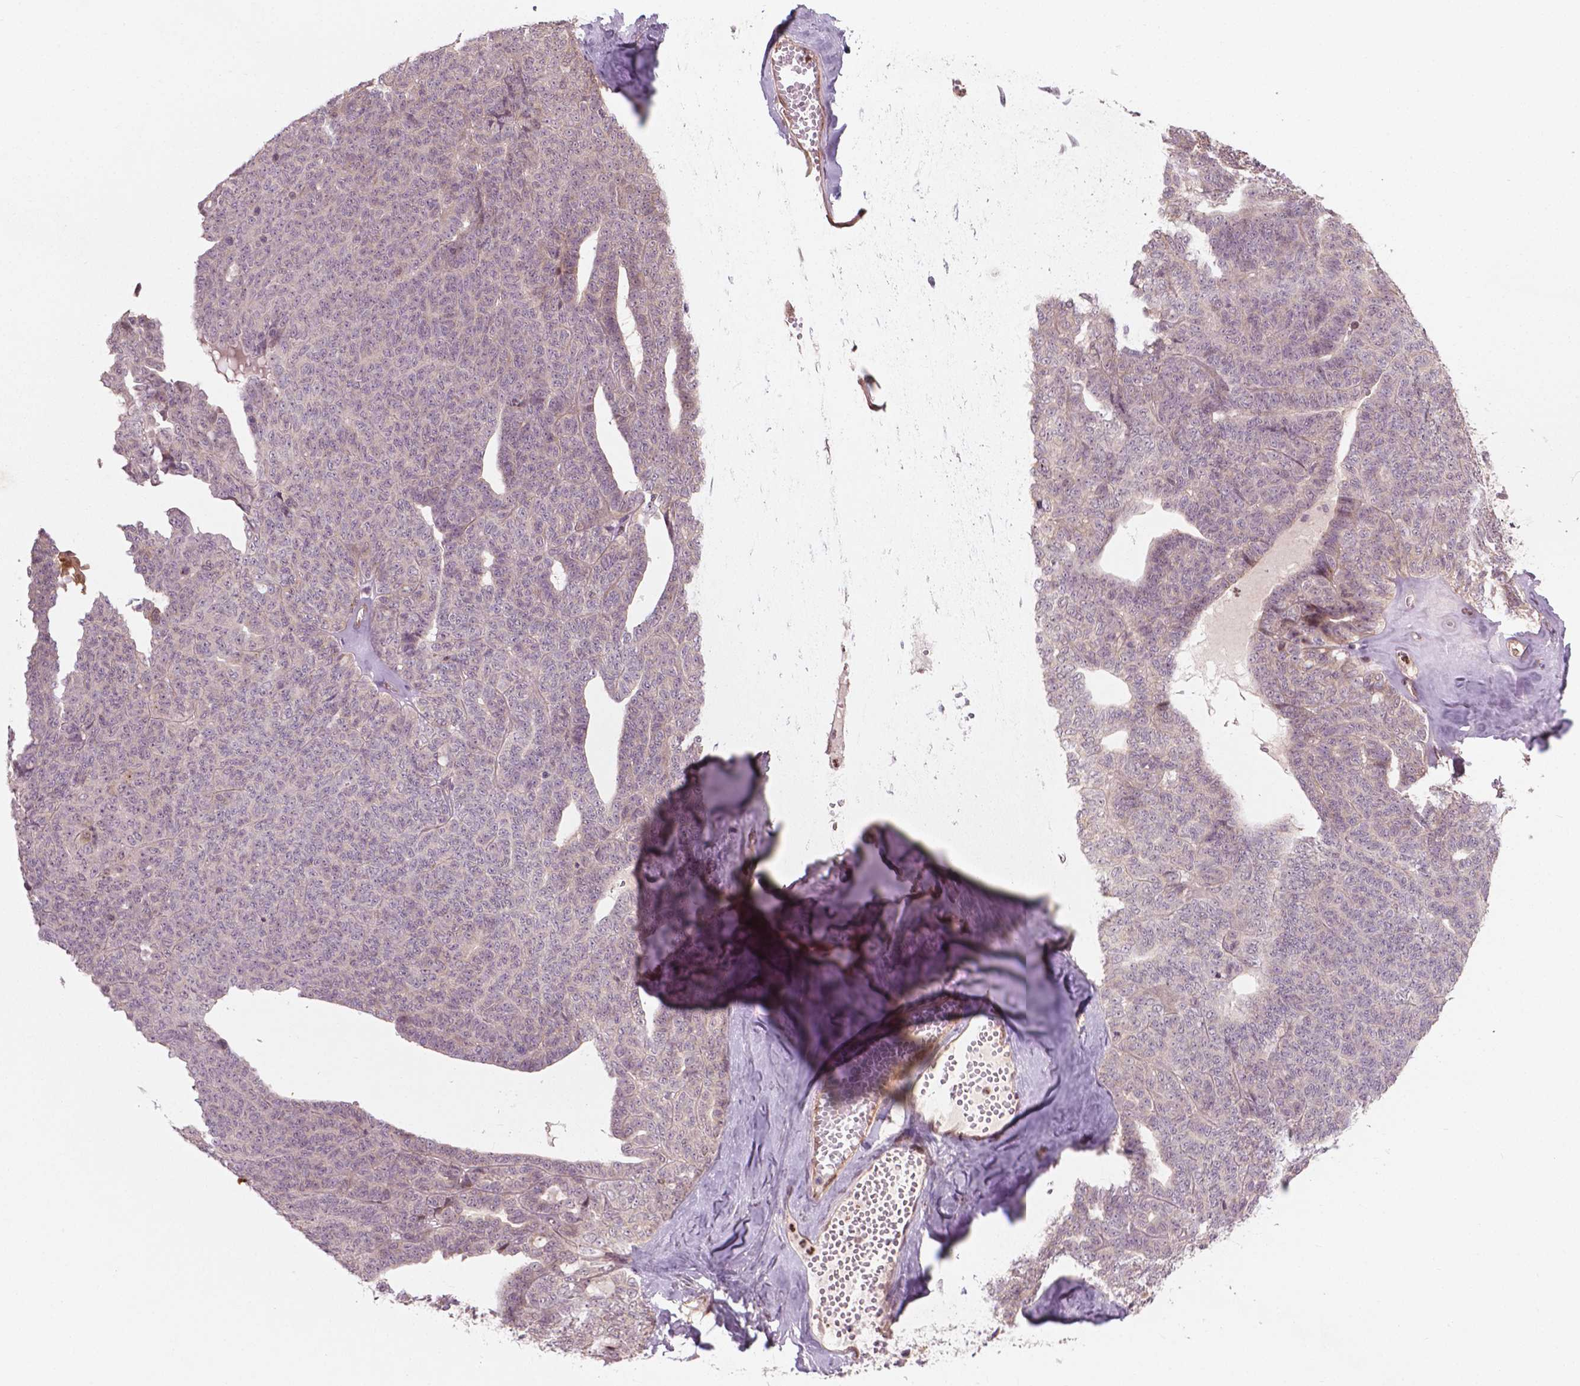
{"staining": {"intensity": "negative", "quantity": "none", "location": "none"}, "tissue": "ovarian cancer", "cell_type": "Tumor cells", "image_type": "cancer", "snomed": [{"axis": "morphology", "description": "Cystadenocarcinoma, serous, NOS"}, {"axis": "topography", "description": "Ovary"}], "caption": "High power microscopy image of an immunohistochemistry (IHC) image of ovarian serous cystadenocarcinoma, revealing no significant positivity in tumor cells. (DAB (3,3'-diaminobenzidine) immunohistochemistry visualized using brightfield microscopy, high magnification).", "gene": "NFAT5", "patient": {"sex": "female", "age": 71}}